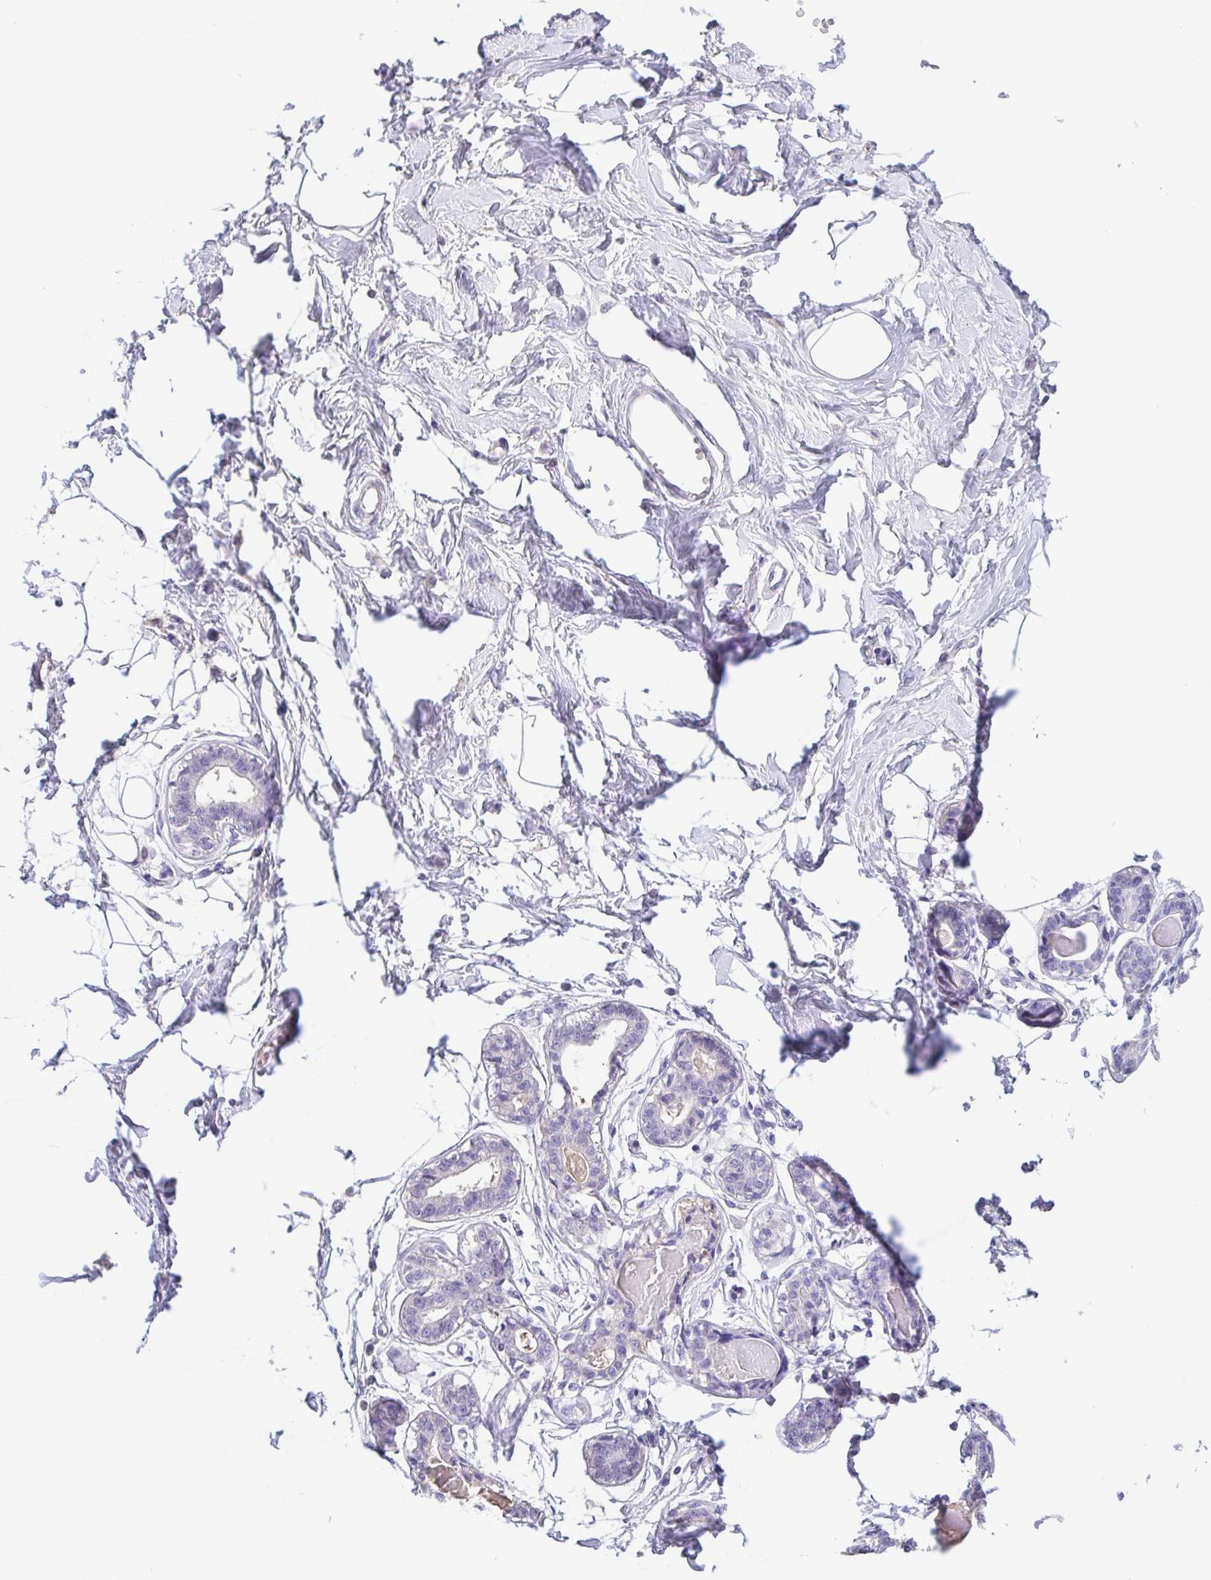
{"staining": {"intensity": "negative", "quantity": "none", "location": "none"}, "tissue": "breast", "cell_type": "Adipocytes", "image_type": "normal", "snomed": [{"axis": "morphology", "description": "Normal tissue, NOS"}, {"axis": "topography", "description": "Breast"}], "caption": "Micrograph shows no protein staining in adipocytes of benign breast.", "gene": "TREH", "patient": {"sex": "female", "age": 45}}